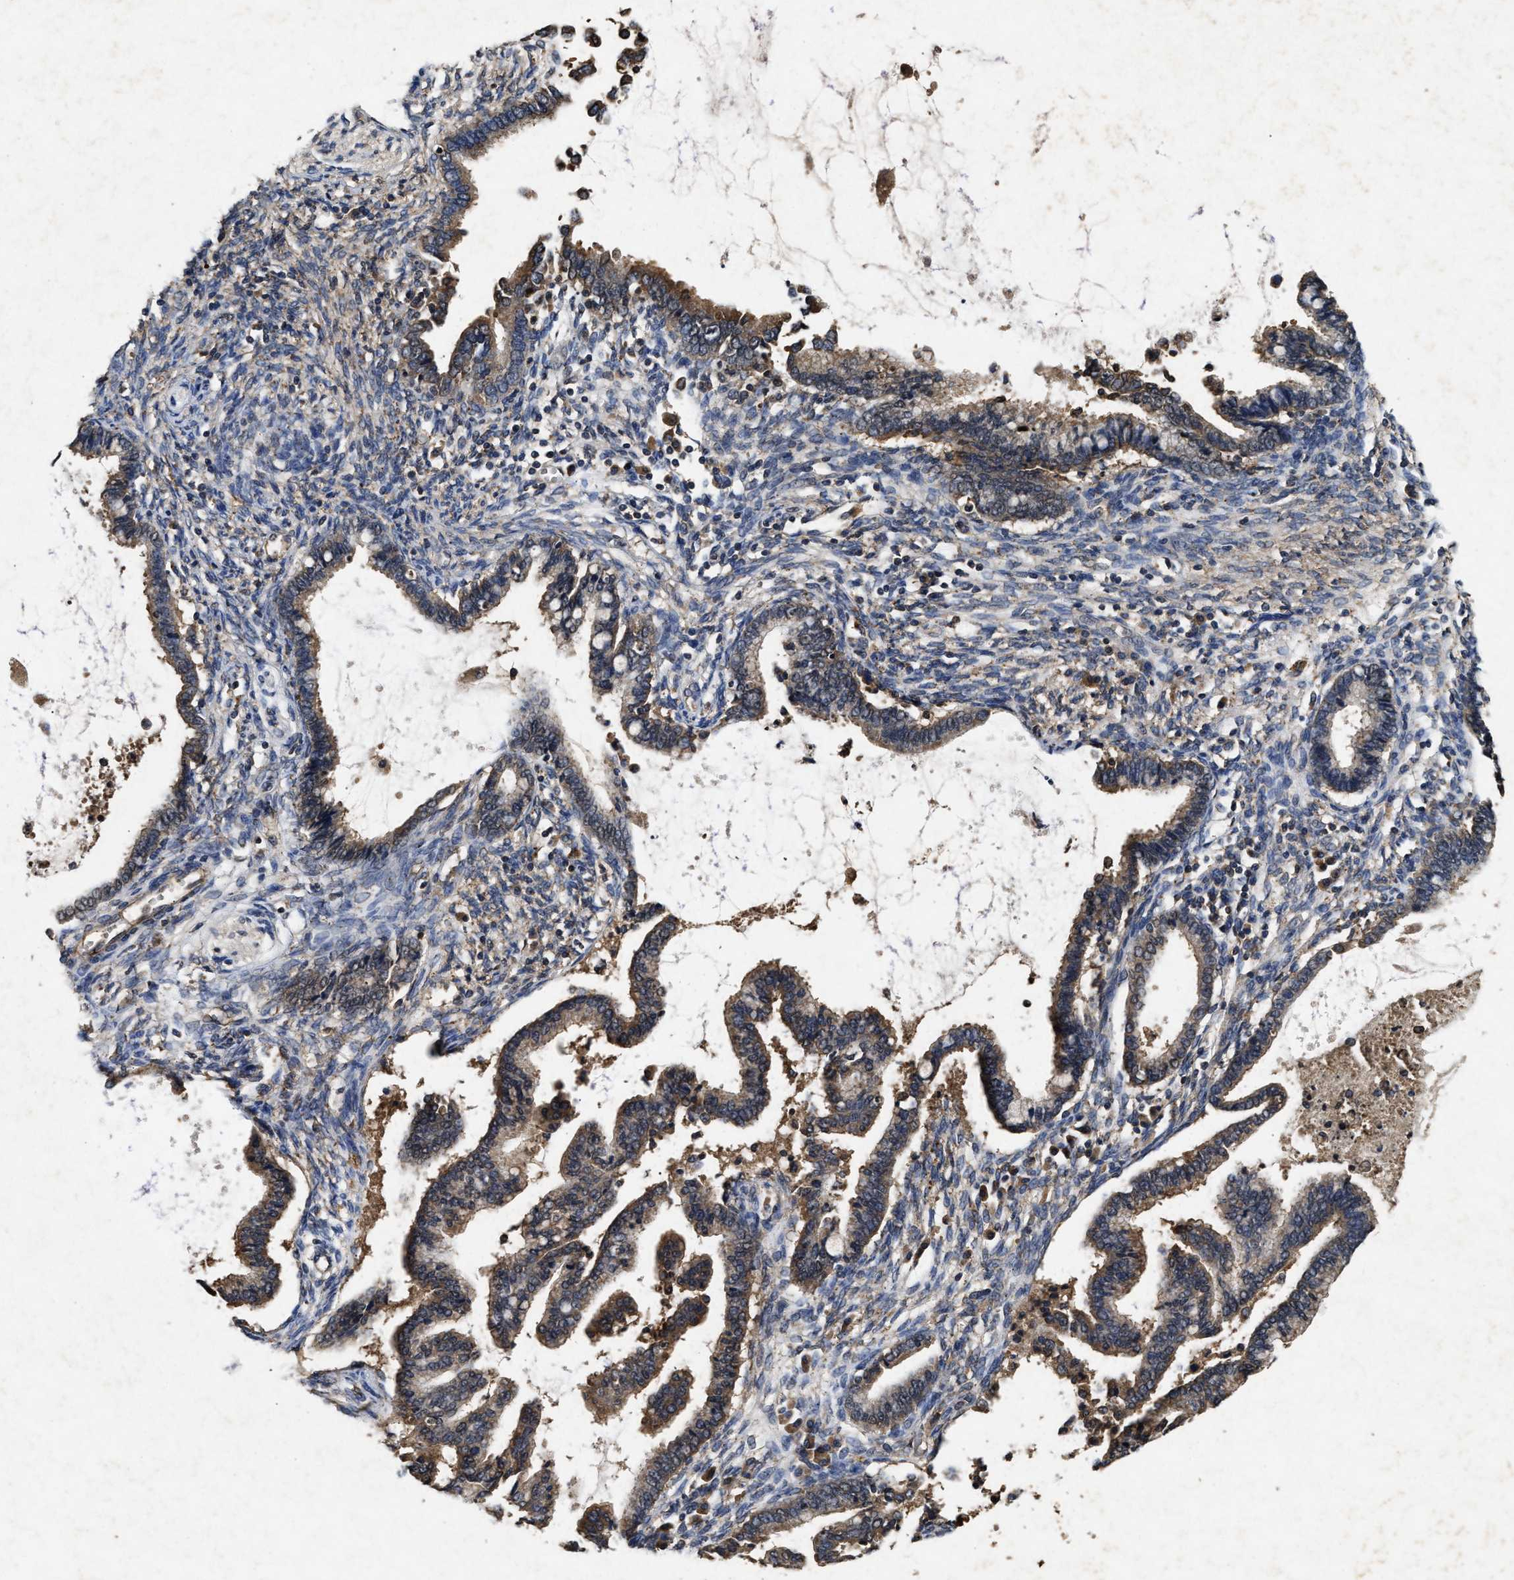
{"staining": {"intensity": "weak", "quantity": ">75%", "location": "cytoplasmic/membranous"}, "tissue": "cervical cancer", "cell_type": "Tumor cells", "image_type": "cancer", "snomed": [{"axis": "morphology", "description": "Adenocarcinoma, NOS"}, {"axis": "topography", "description": "Cervix"}], "caption": "Weak cytoplasmic/membranous positivity is present in about >75% of tumor cells in cervical cancer (adenocarcinoma). The staining is performed using DAB (3,3'-diaminobenzidine) brown chromogen to label protein expression. The nuclei are counter-stained blue using hematoxylin.", "gene": "PDAP1", "patient": {"sex": "female", "age": 44}}